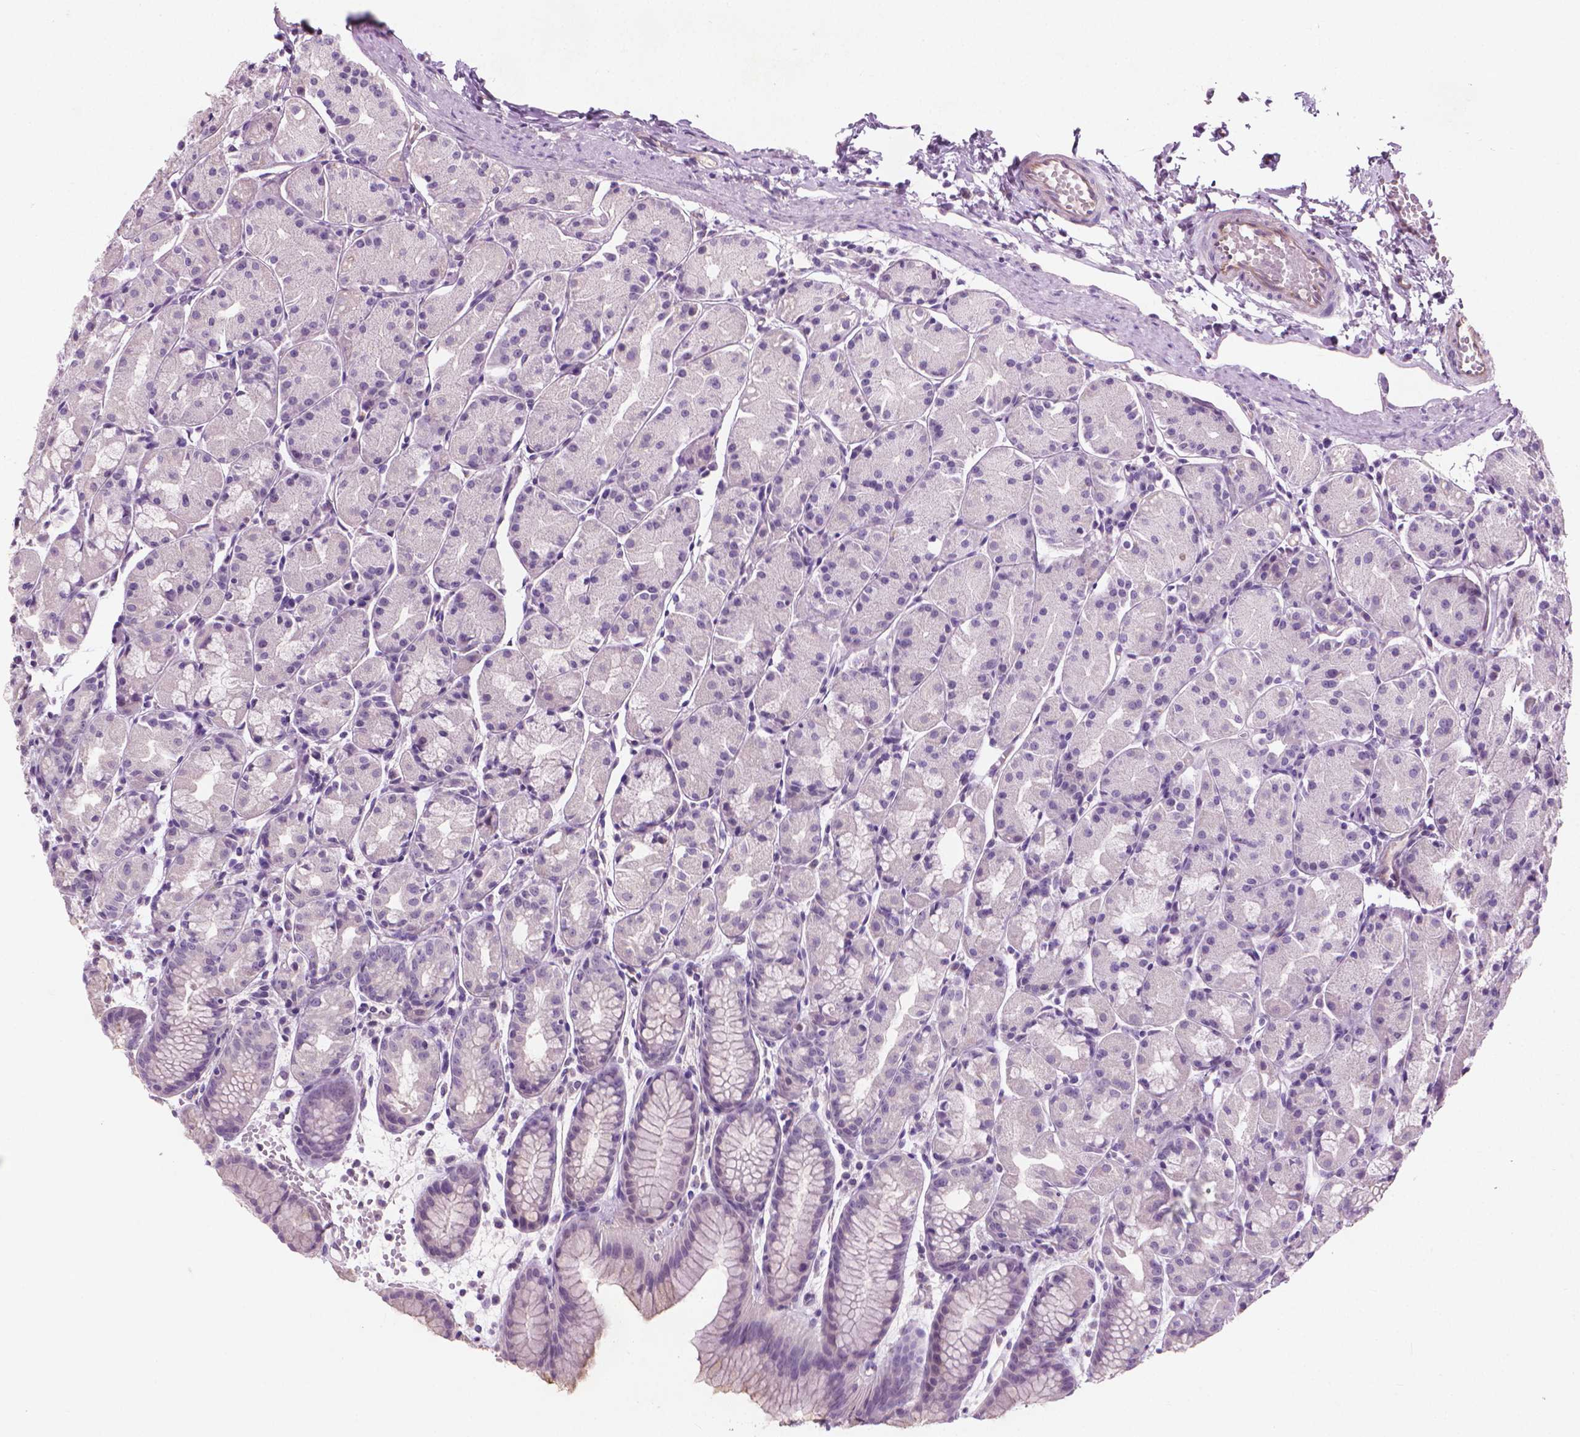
{"staining": {"intensity": "negative", "quantity": "none", "location": "none"}, "tissue": "stomach", "cell_type": "Glandular cells", "image_type": "normal", "snomed": [{"axis": "morphology", "description": "Normal tissue, NOS"}, {"axis": "topography", "description": "Stomach, upper"}], "caption": "Stomach stained for a protein using IHC exhibits no expression glandular cells.", "gene": "KRT73", "patient": {"sex": "male", "age": 47}}